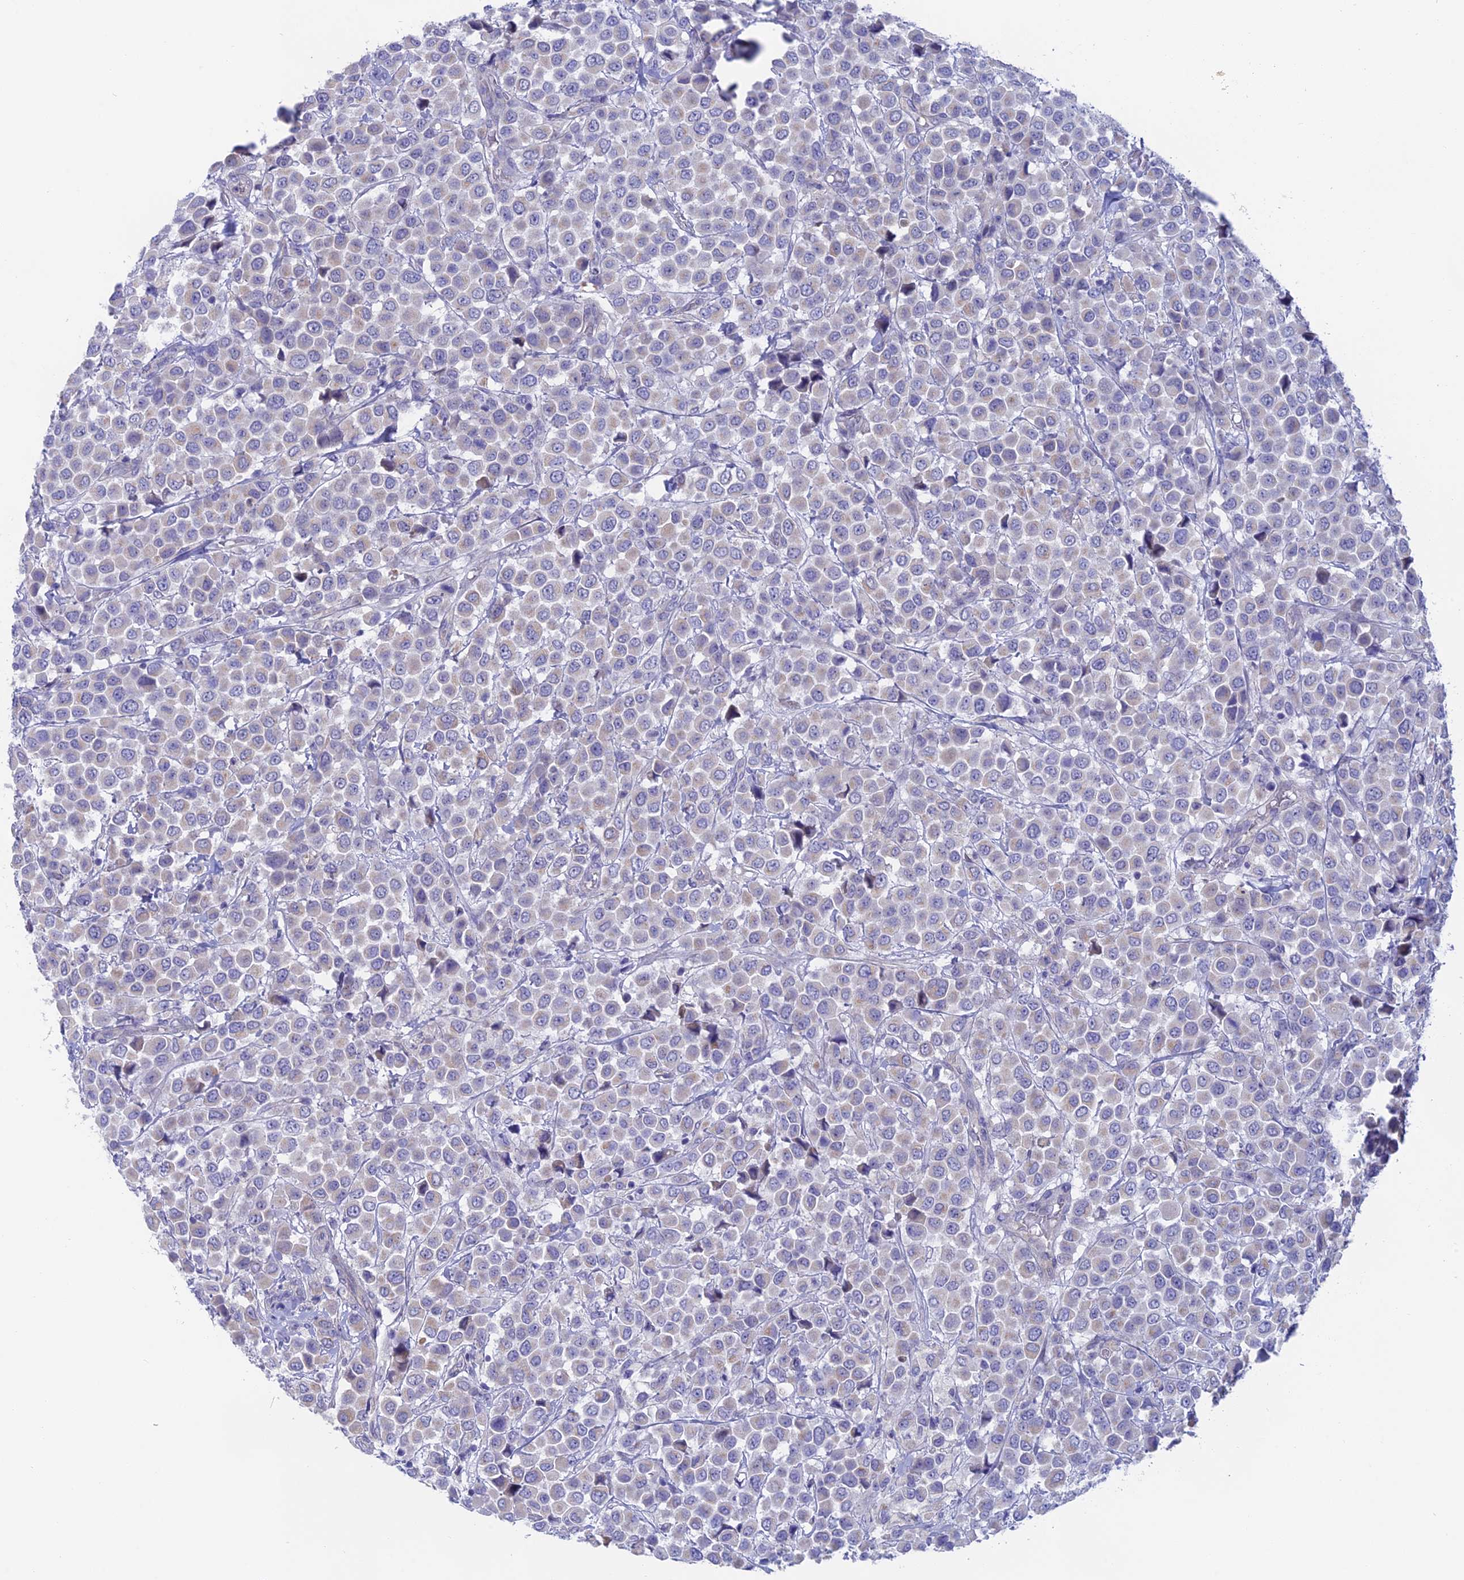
{"staining": {"intensity": "negative", "quantity": "none", "location": "none"}, "tissue": "breast cancer", "cell_type": "Tumor cells", "image_type": "cancer", "snomed": [{"axis": "morphology", "description": "Duct carcinoma"}, {"axis": "topography", "description": "Breast"}], "caption": "The photomicrograph displays no staining of tumor cells in breast cancer.", "gene": "GLB1L", "patient": {"sex": "female", "age": 61}}